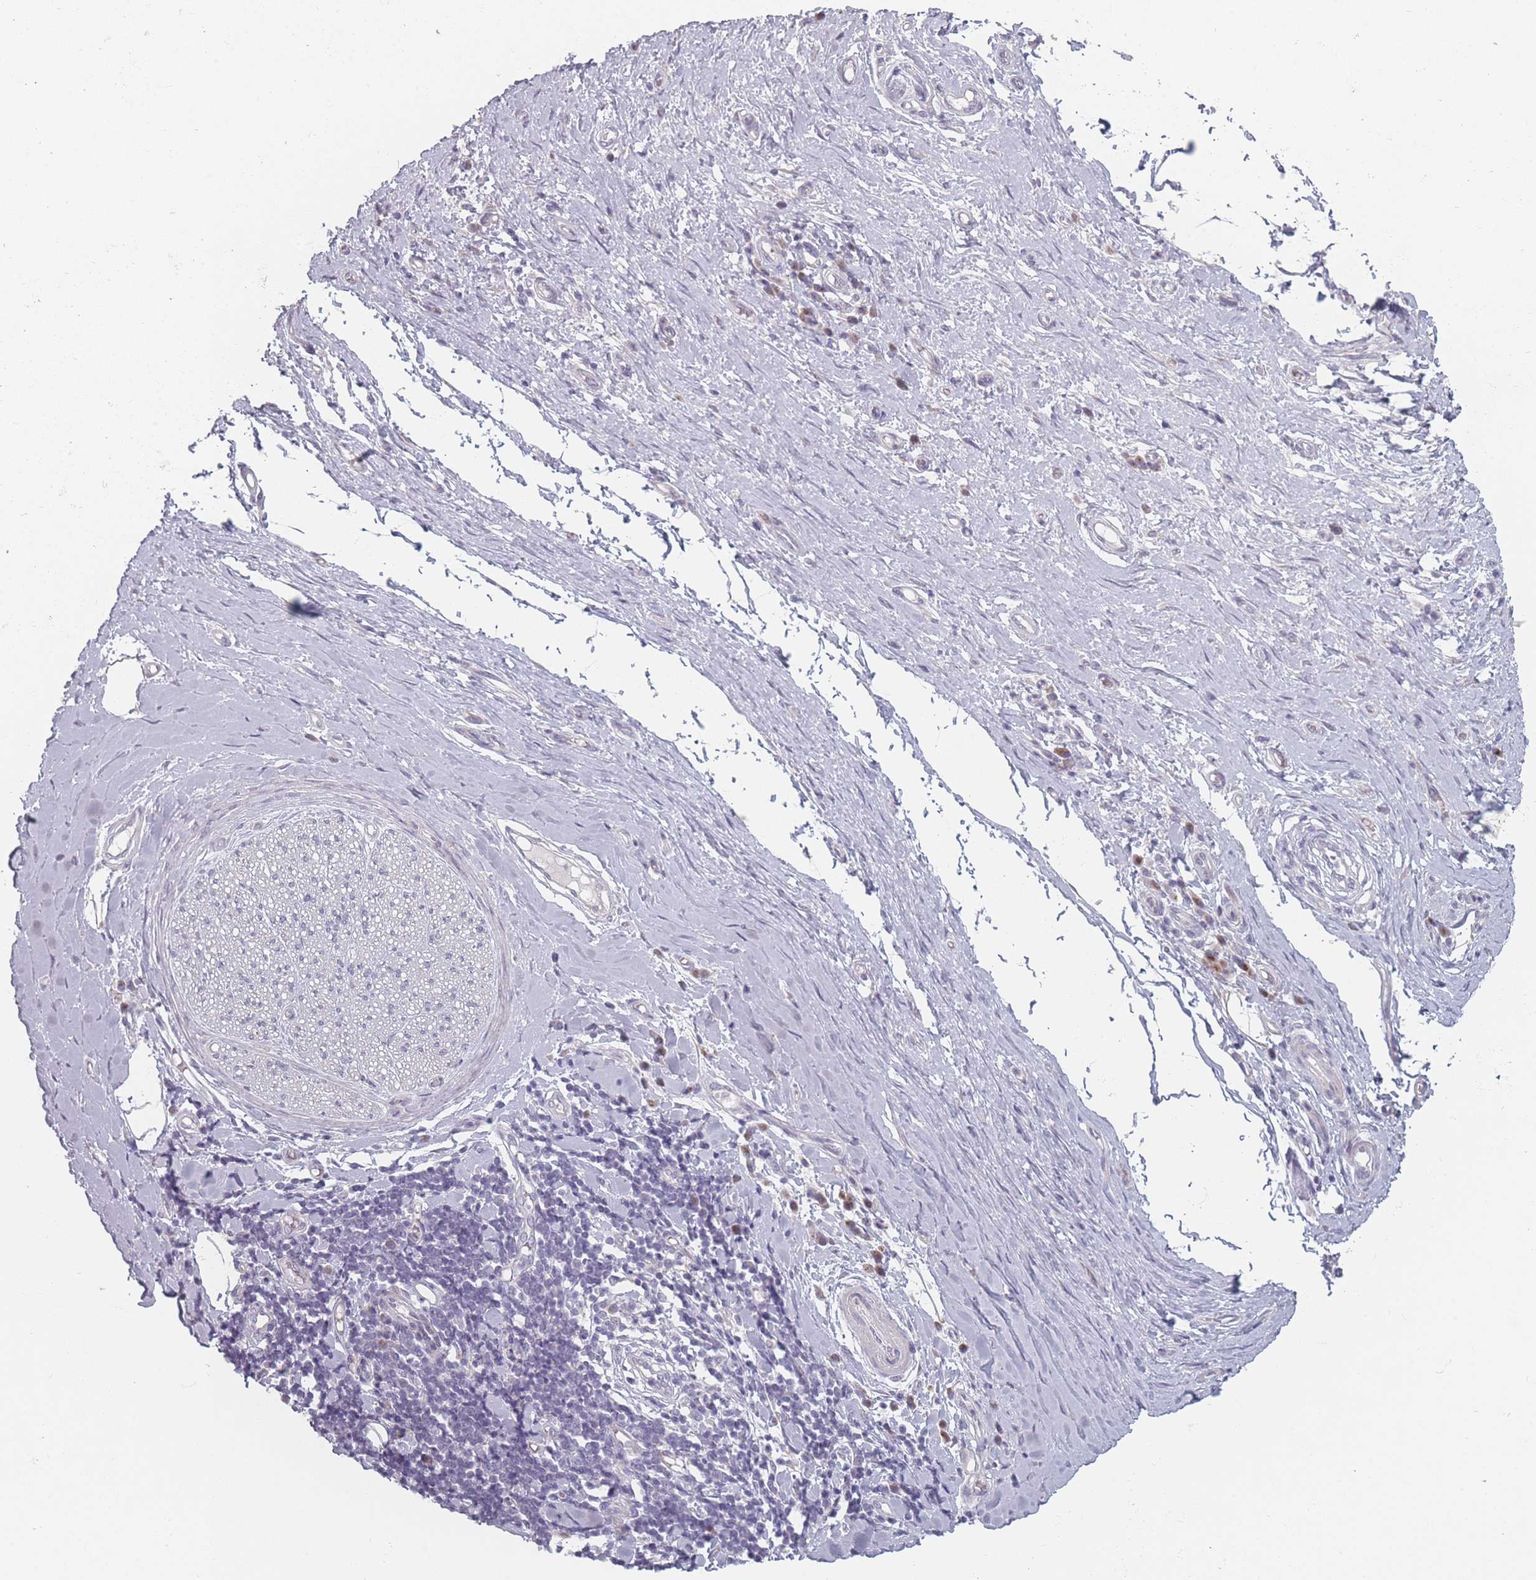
{"staining": {"intensity": "negative", "quantity": "none", "location": "none"}, "tissue": "adipose tissue", "cell_type": "Adipocytes", "image_type": "normal", "snomed": [{"axis": "morphology", "description": "Normal tissue, NOS"}, {"axis": "morphology", "description": "Adenocarcinoma, NOS"}, {"axis": "topography", "description": "Esophagus"}, {"axis": "topography", "description": "Stomach, upper"}, {"axis": "topography", "description": "Peripheral nerve tissue"}], "caption": "Adipocytes are negative for brown protein staining in unremarkable adipose tissue. (DAB IHC with hematoxylin counter stain).", "gene": "RASL10B", "patient": {"sex": "male", "age": 62}}